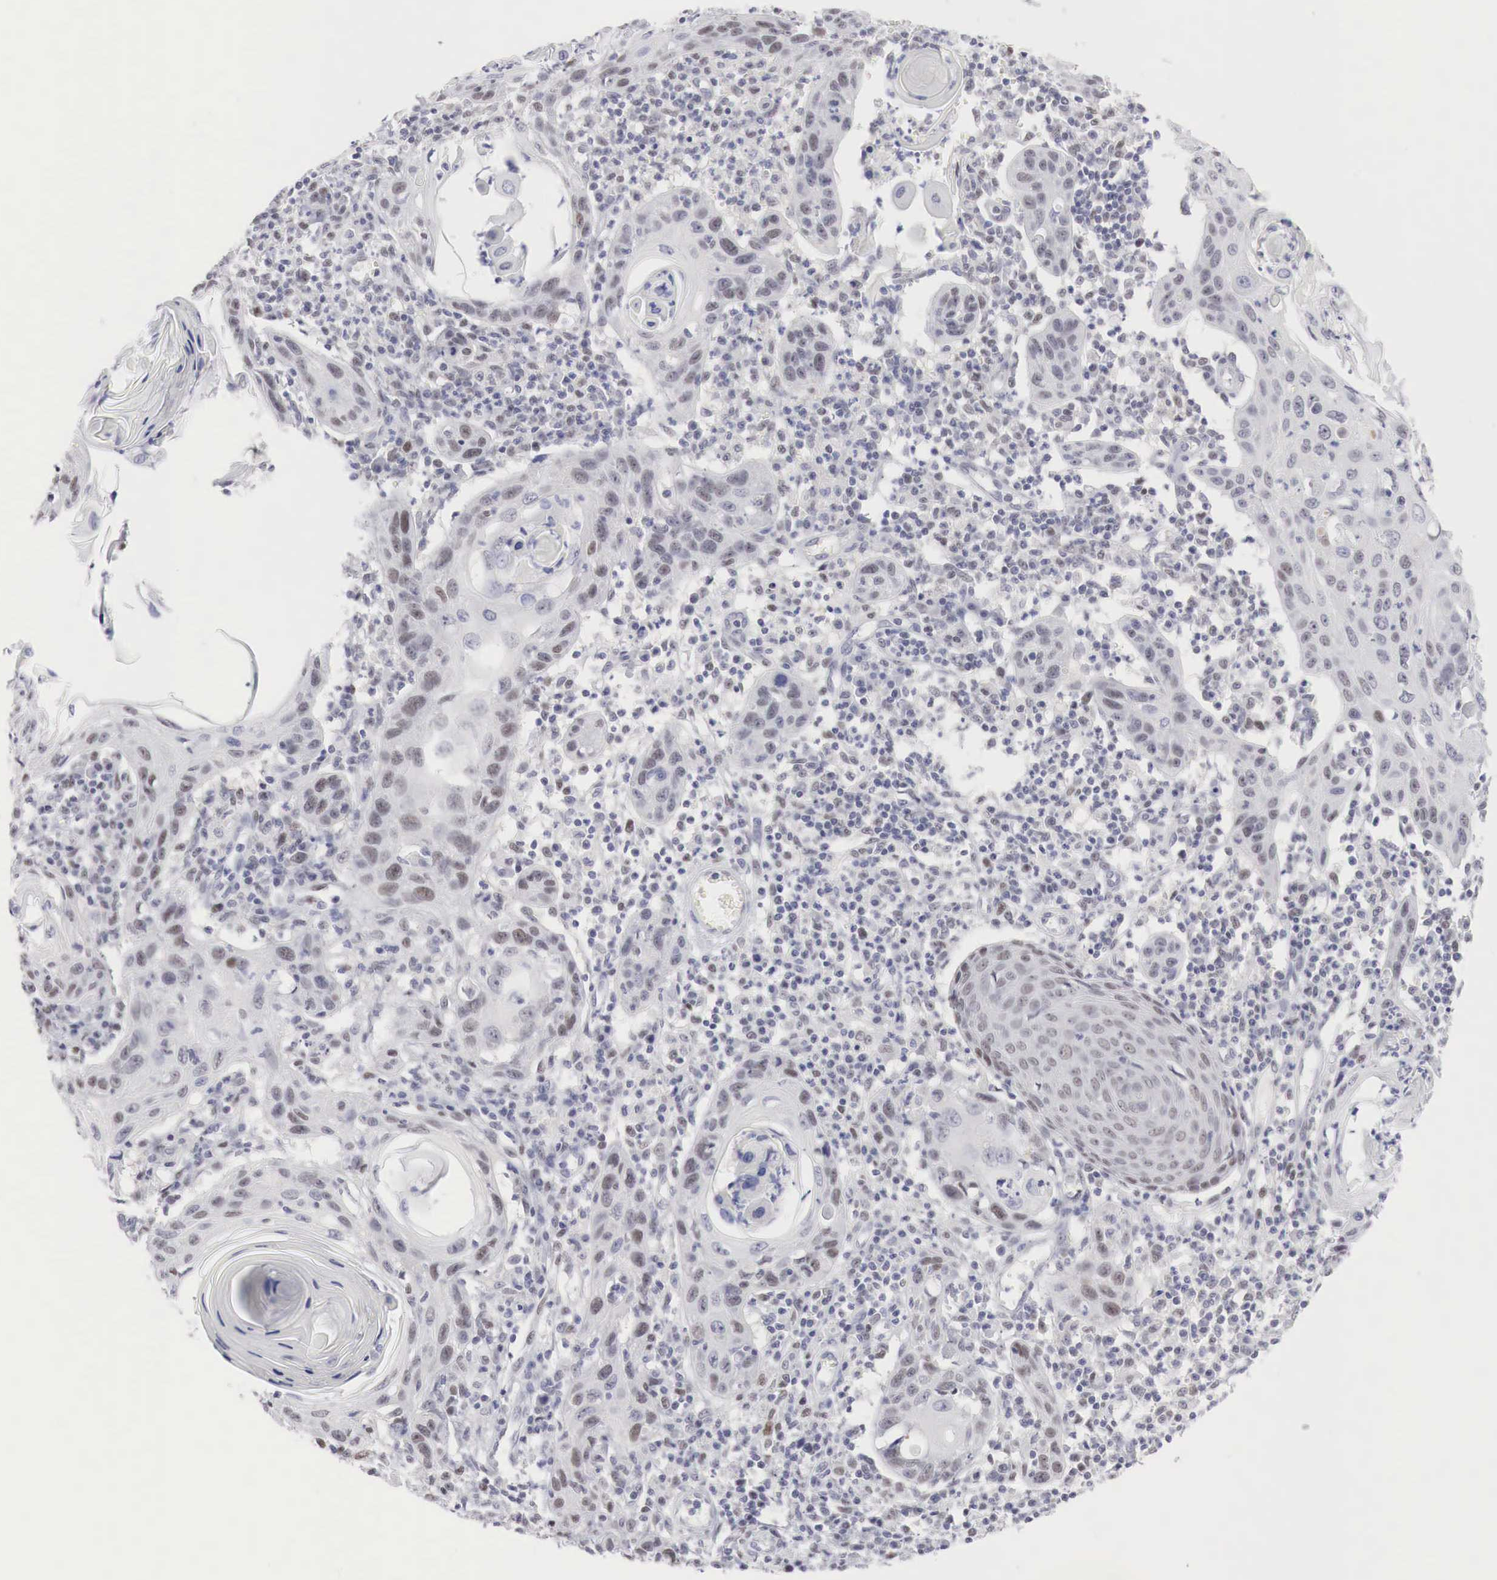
{"staining": {"intensity": "moderate", "quantity": ">75%", "location": "nuclear"}, "tissue": "skin cancer", "cell_type": "Tumor cells", "image_type": "cancer", "snomed": [{"axis": "morphology", "description": "Squamous cell carcinoma, NOS"}, {"axis": "topography", "description": "Skin"}], "caption": "Immunohistochemistry (IHC) (DAB (3,3'-diaminobenzidine)) staining of human skin cancer (squamous cell carcinoma) shows moderate nuclear protein staining in approximately >75% of tumor cells.", "gene": "FOXP2", "patient": {"sex": "female", "age": 74}}